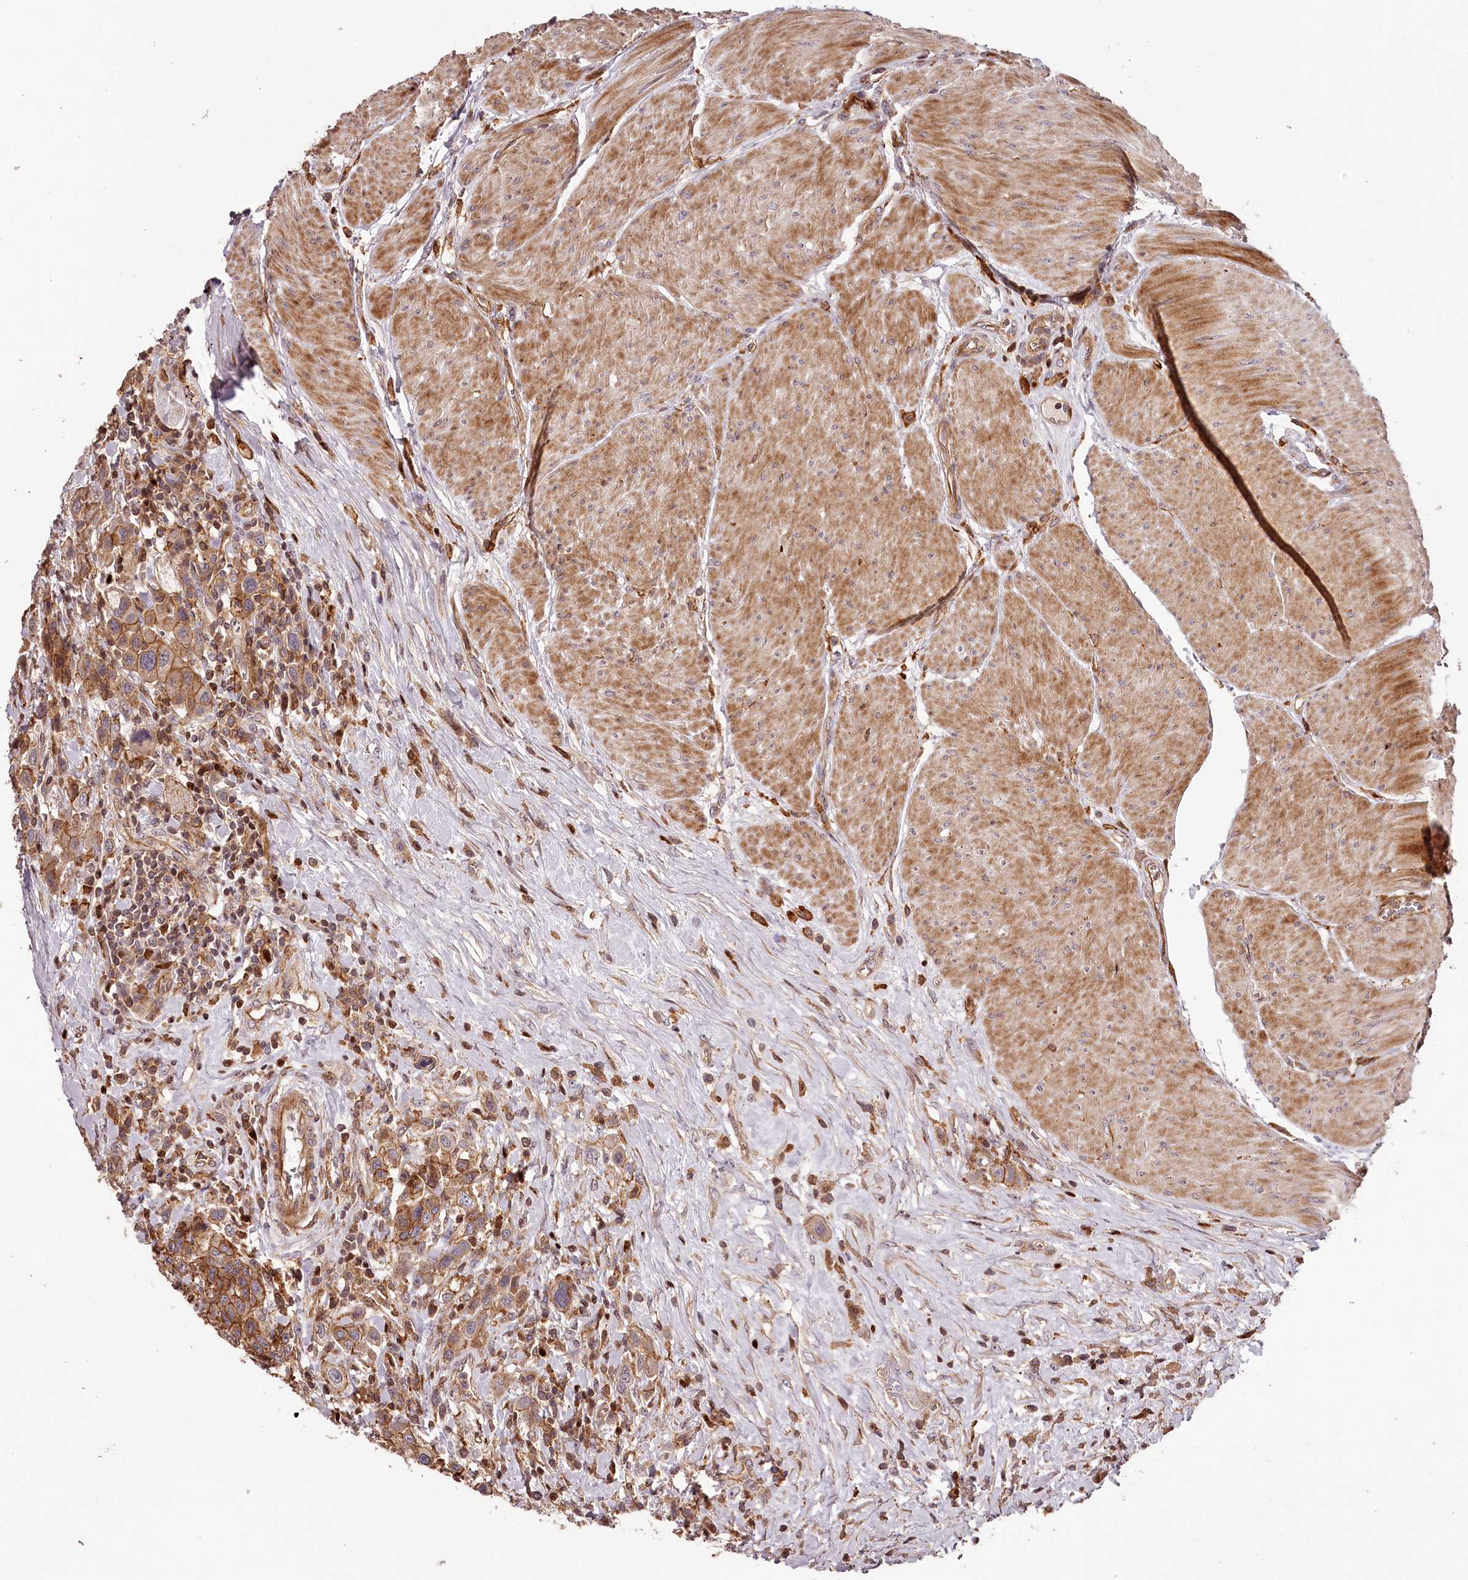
{"staining": {"intensity": "moderate", "quantity": ">75%", "location": "cytoplasmic/membranous"}, "tissue": "urothelial cancer", "cell_type": "Tumor cells", "image_type": "cancer", "snomed": [{"axis": "morphology", "description": "Urothelial carcinoma, High grade"}, {"axis": "topography", "description": "Urinary bladder"}], "caption": "High-power microscopy captured an immunohistochemistry (IHC) image of urothelial carcinoma (high-grade), revealing moderate cytoplasmic/membranous staining in about >75% of tumor cells. (DAB = brown stain, brightfield microscopy at high magnification).", "gene": "KIF14", "patient": {"sex": "male", "age": 50}}